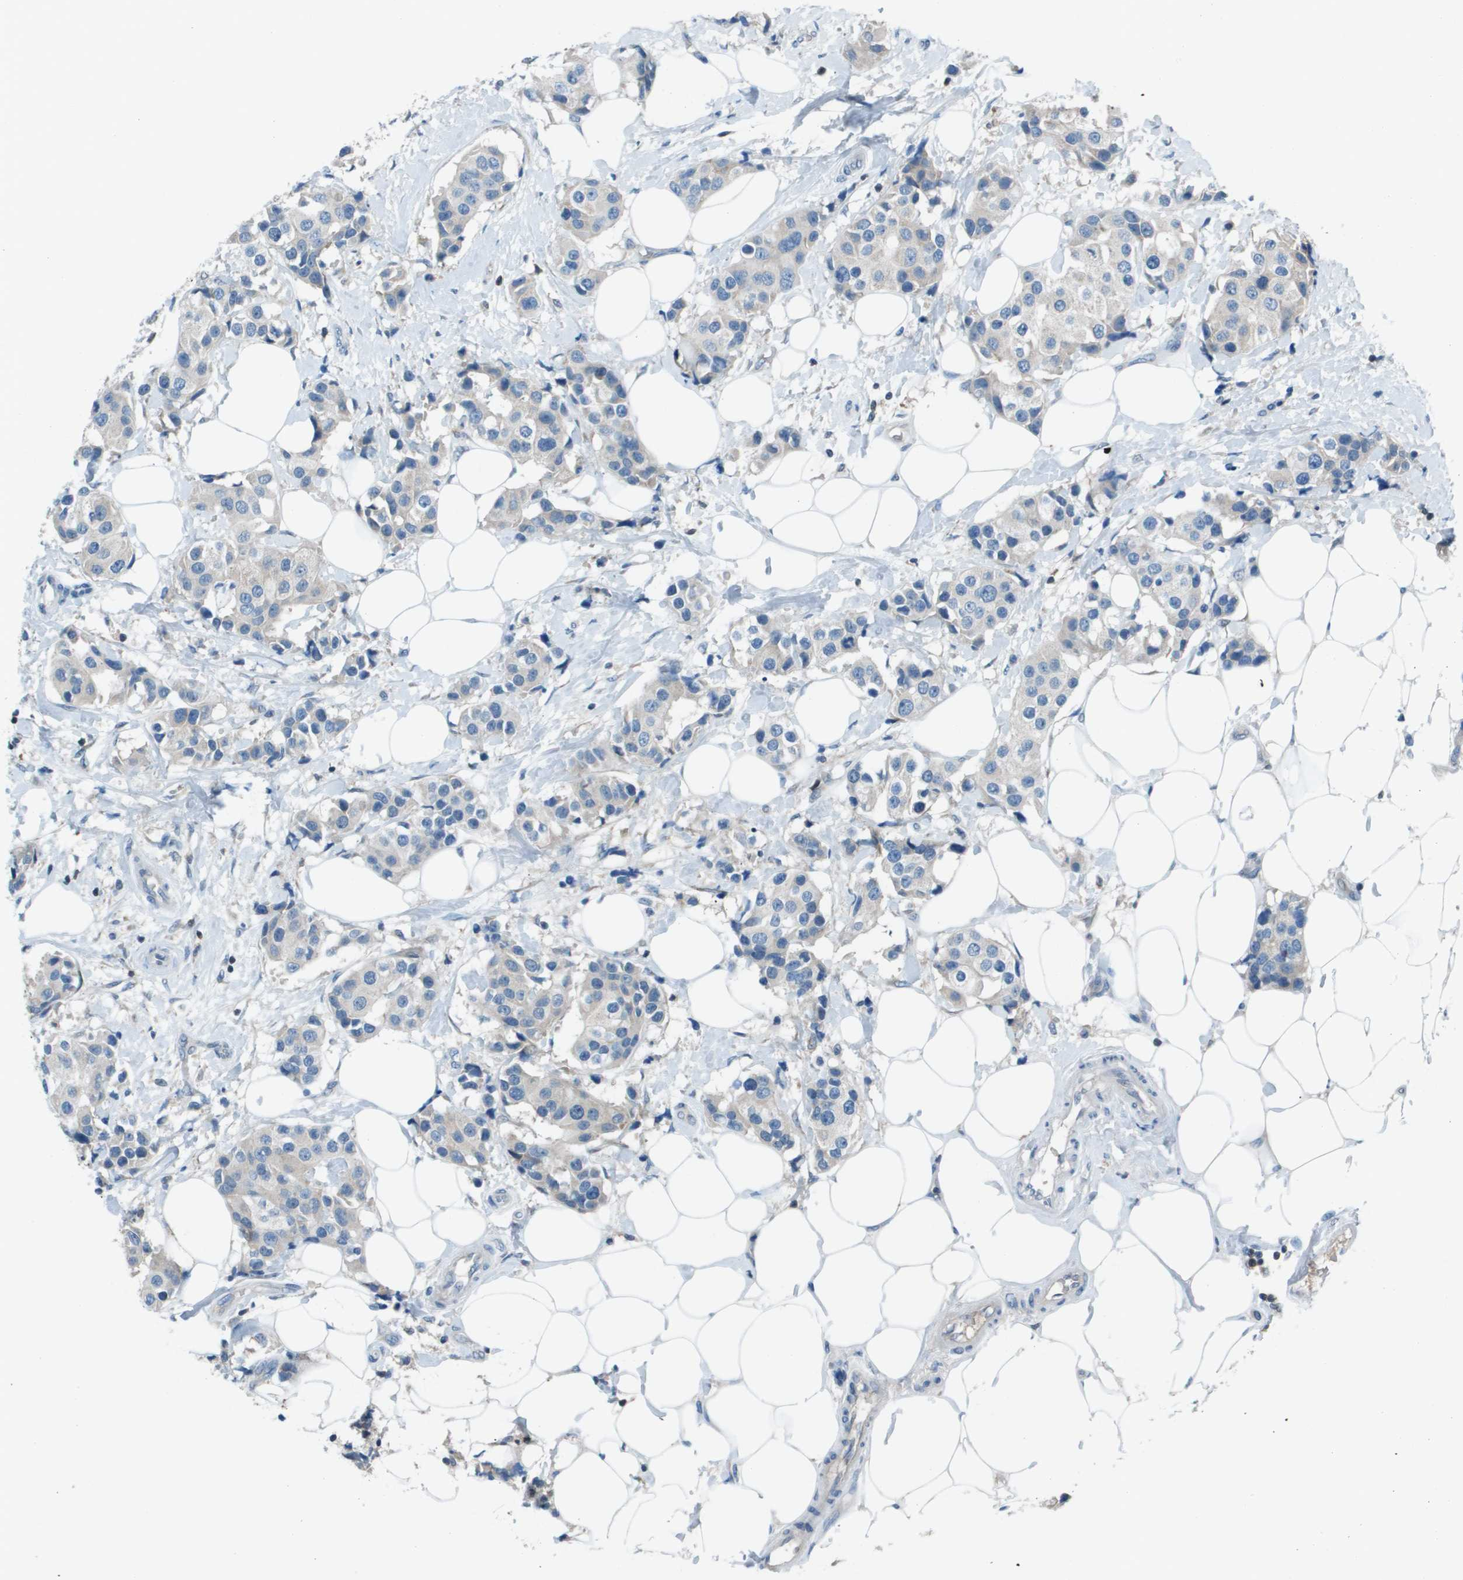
{"staining": {"intensity": "weak", "quantity": "<25%", "location": "cytoplasmic/membranous"}, "tissue": "breast cancer", "cell_type": "Tumor cells", "image_type": "cancer", "snomed": [{"axis": "morphology", "description": "Normal tissue, NOS"}, {"axis": "morphology", "description": "Duct carcinoma"}, {"axis": "topography", "description": "Breast"}], "caption": "There is no significant staining in tumor cells of breast infiltrating ductal carcinoma.", "gene": "CAMK4", "patient": {"sex": "female", "age": 39}}